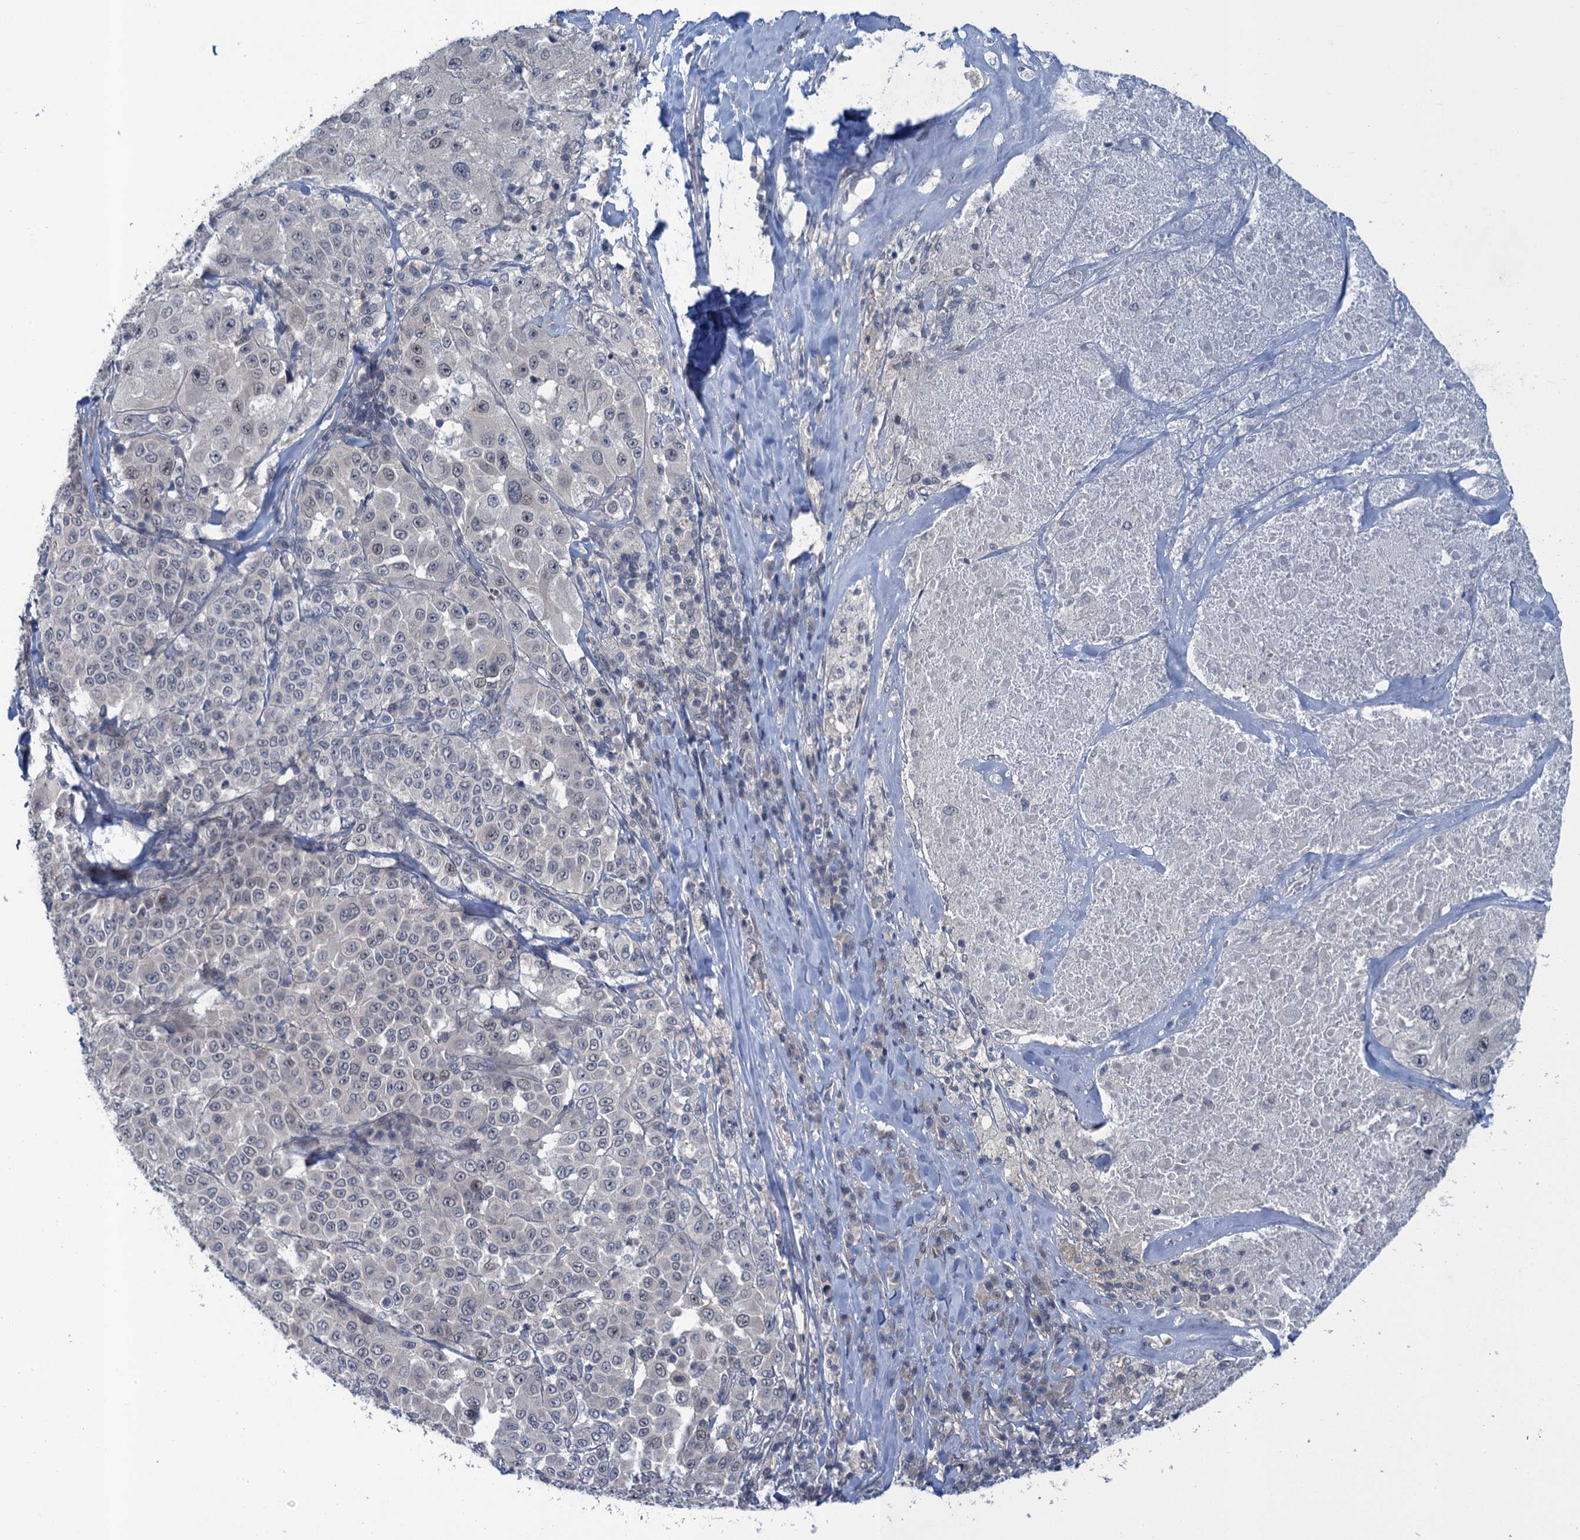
{"staining": {"intensity": "negative", "quantity": "none", "location": "none"}, "tissue": "melanoma", "cell_type": "Tumor cells", "image_type": "cancer", "snomed": [{"axis": "morphology", "description": "Malignant melanoma, Metastatic site"}, {"axis": "topography", "description": "Lymph node"}], "caption": "High magnification brightfield microscopy of melanoma stained with DAB (3,3'-diaminobenzidine) (brown) and counterstained with hematoxylin (blue): tumor cells show no significant positivity. (Brightfield microscopy of DAB (3,3'-diaminobenzidine) IHC at high magnification).", "gene": "MRFAP1", "patient": {"sex": "male", "age": 62}}